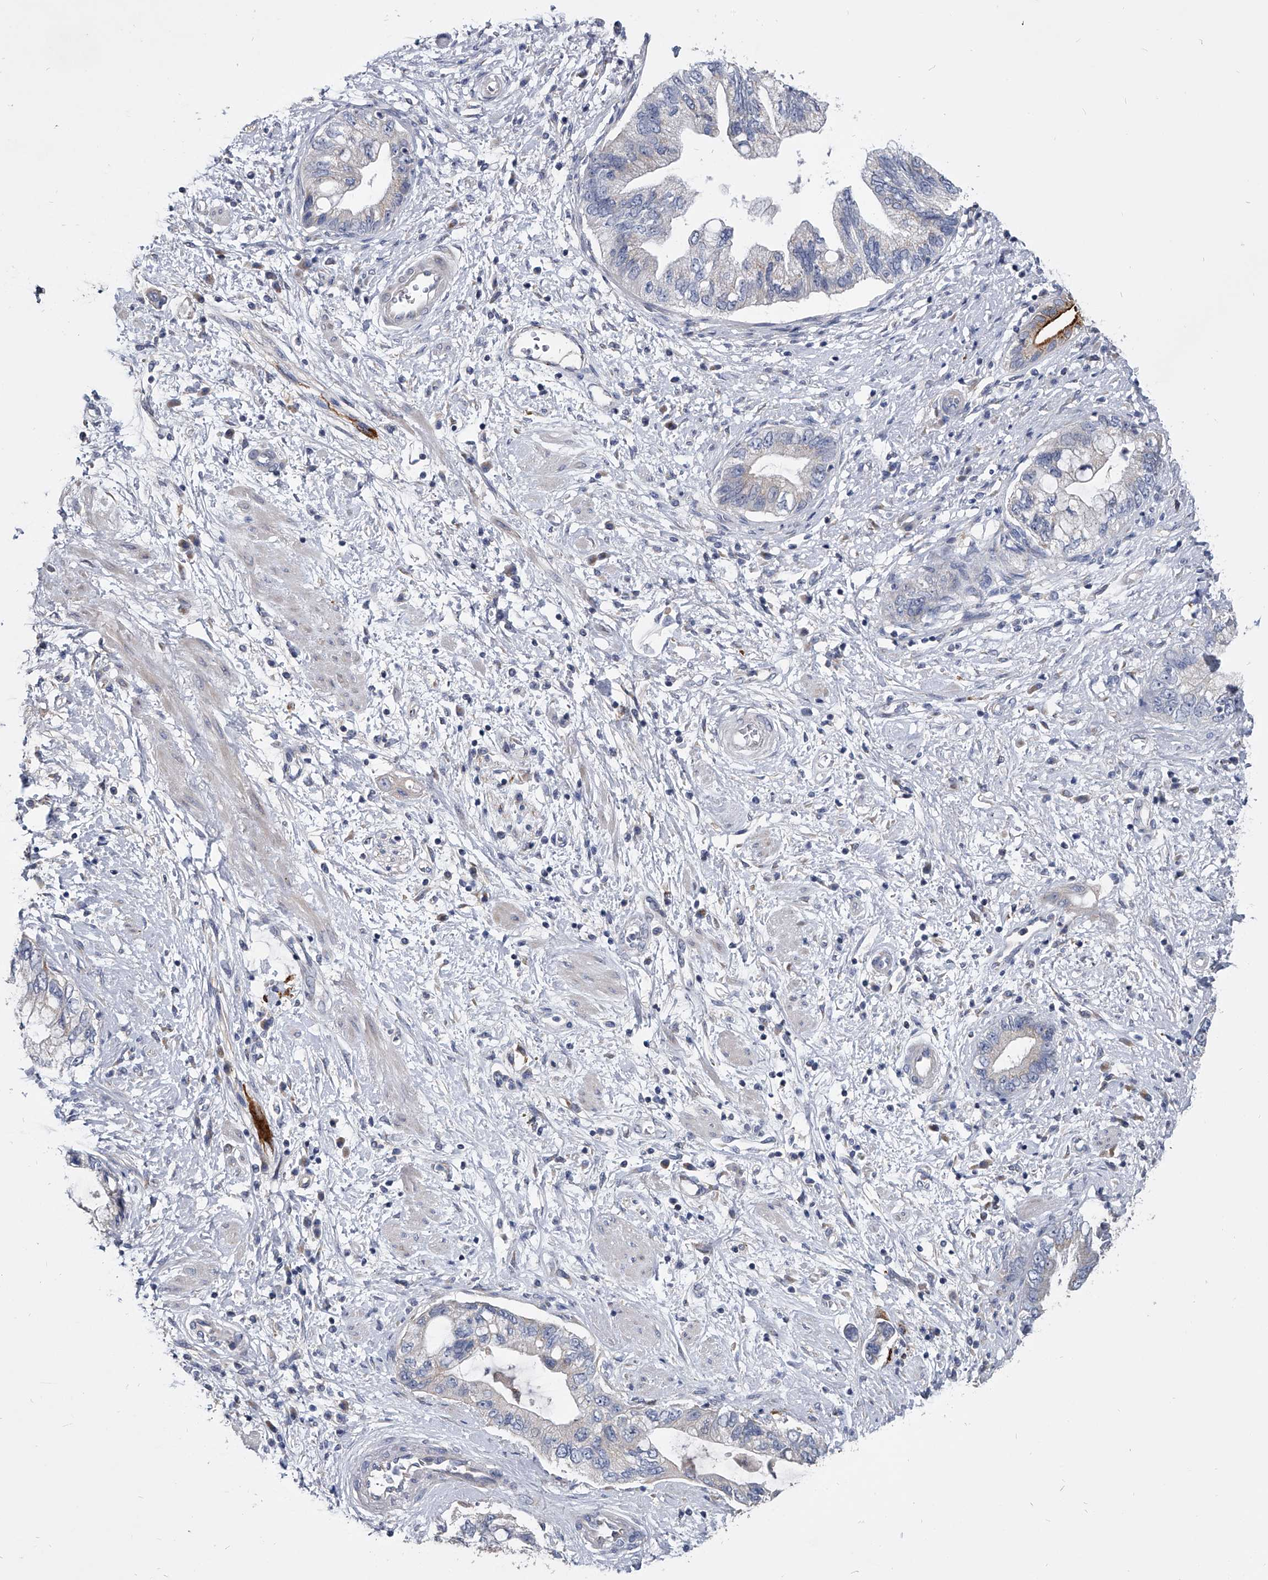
{"staining": {"intensity": "negative", "quantity": "none", "location": "none"}, "tissue": "pancreatic cancer", "cell_type": "Tumor cells", "image_type": "cancer", "snomed": [{"axis": "morphology", "description": "Adenocarcinoma, NOS"}, {"axis": "topography", "description": "Pancreas"}], "caption": "IHC image of pancreatic cancer stained for a protein (brown), which demonstrates no expression in tumor cells. The staining is performed using DAB brown chromogen with nuclei counter-stained in using hematoxylin.", "gene": "SPP1", "patient": {"sex": "female", "age": 73}}